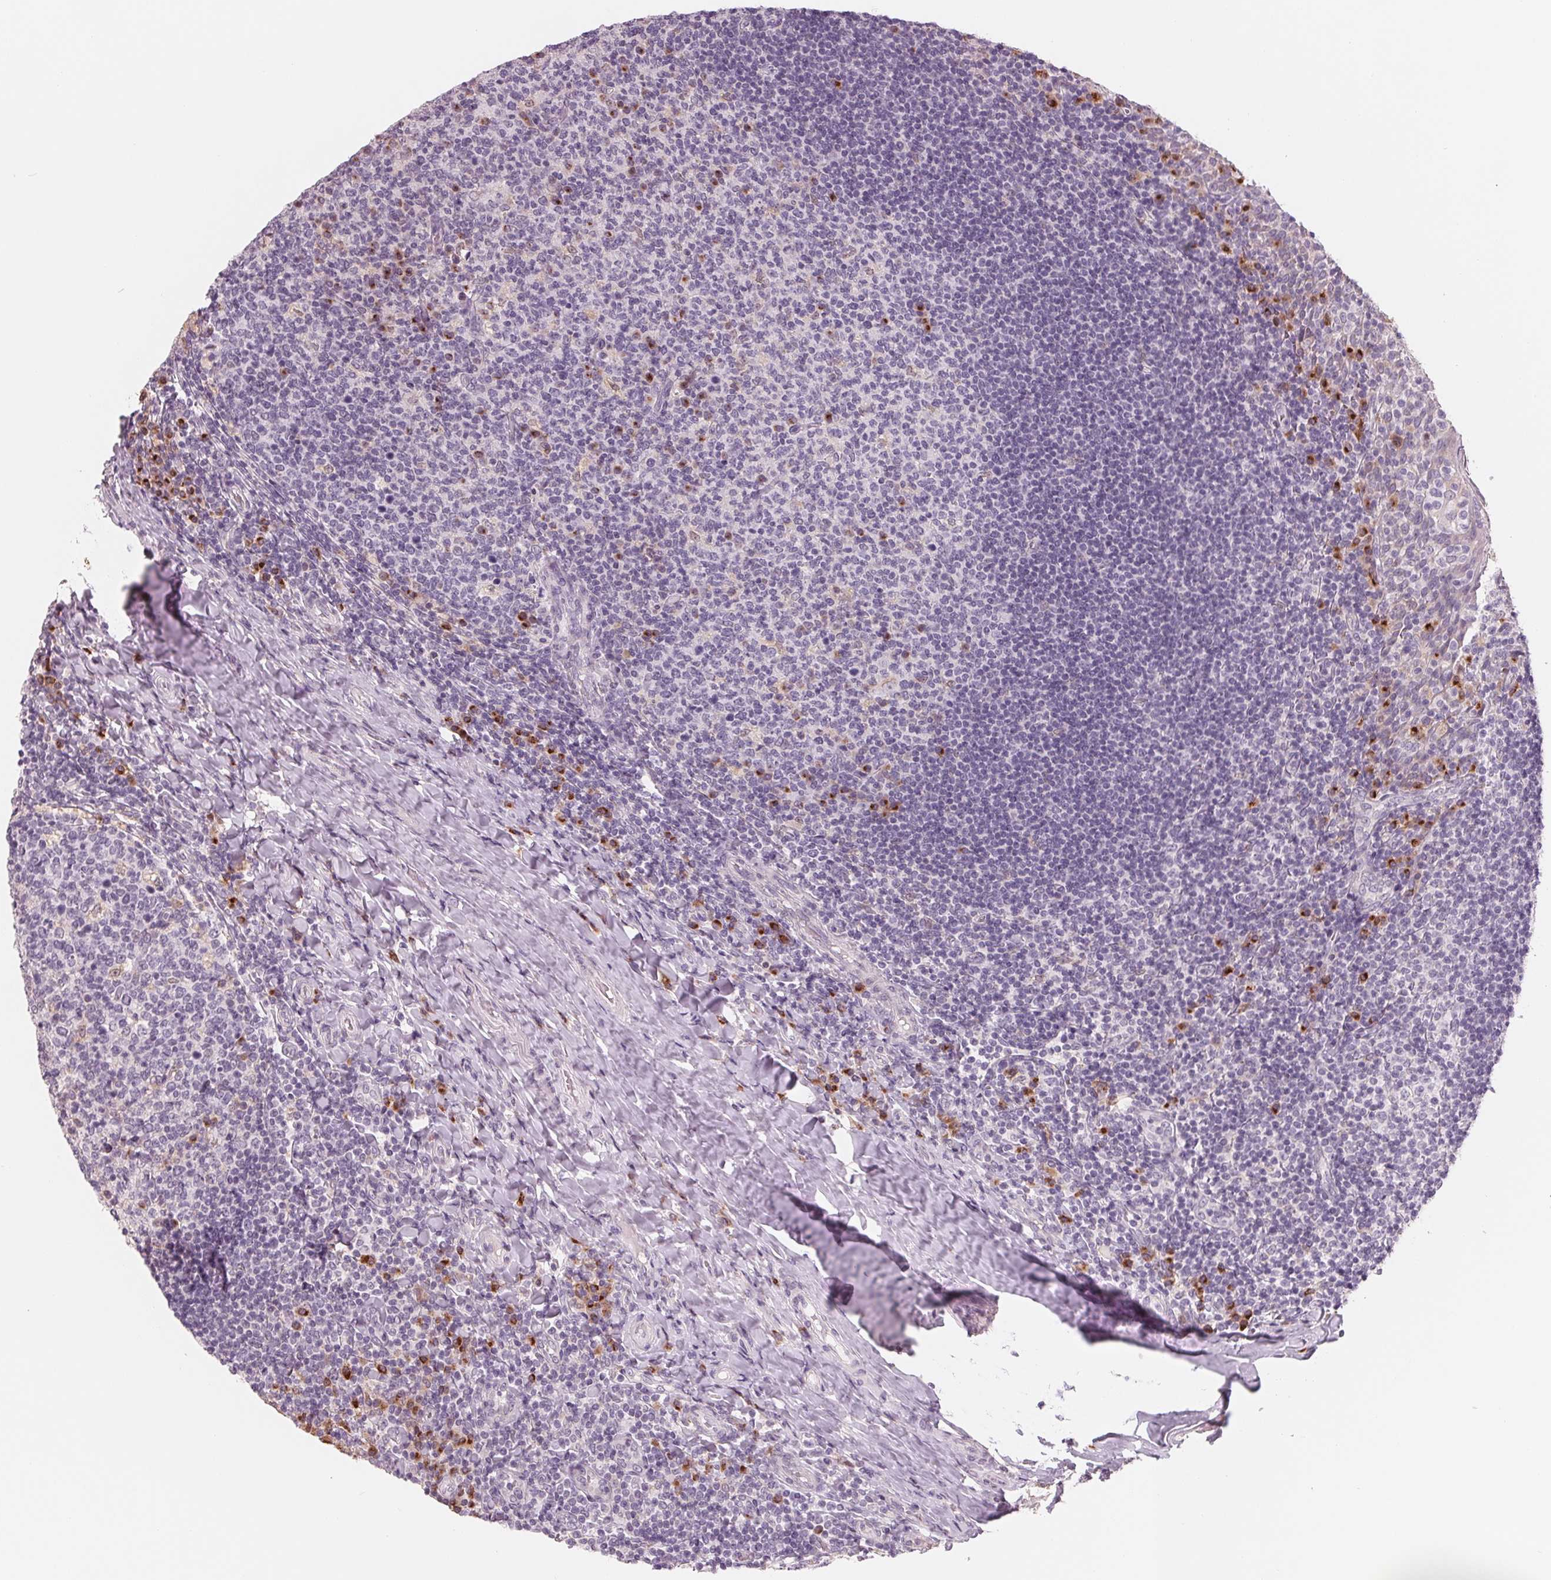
{"staining": {"intensity": "negative", "quantity": "none", "location": "none"}, "tissue": "tonsil", "cell_type": "Germinal center cells", "image_type": "normal", "snomed": [{"axis": "morphology", "description": "Normal tissue, NOS"}, {"axis": "topography", "description": "Tonsil"}], "caption": "Histopathology image shows no protein expression in germinal center cells of normal tonsil.", "gene": "IL9R", "patient": {"sex": "female", "age": 10}}